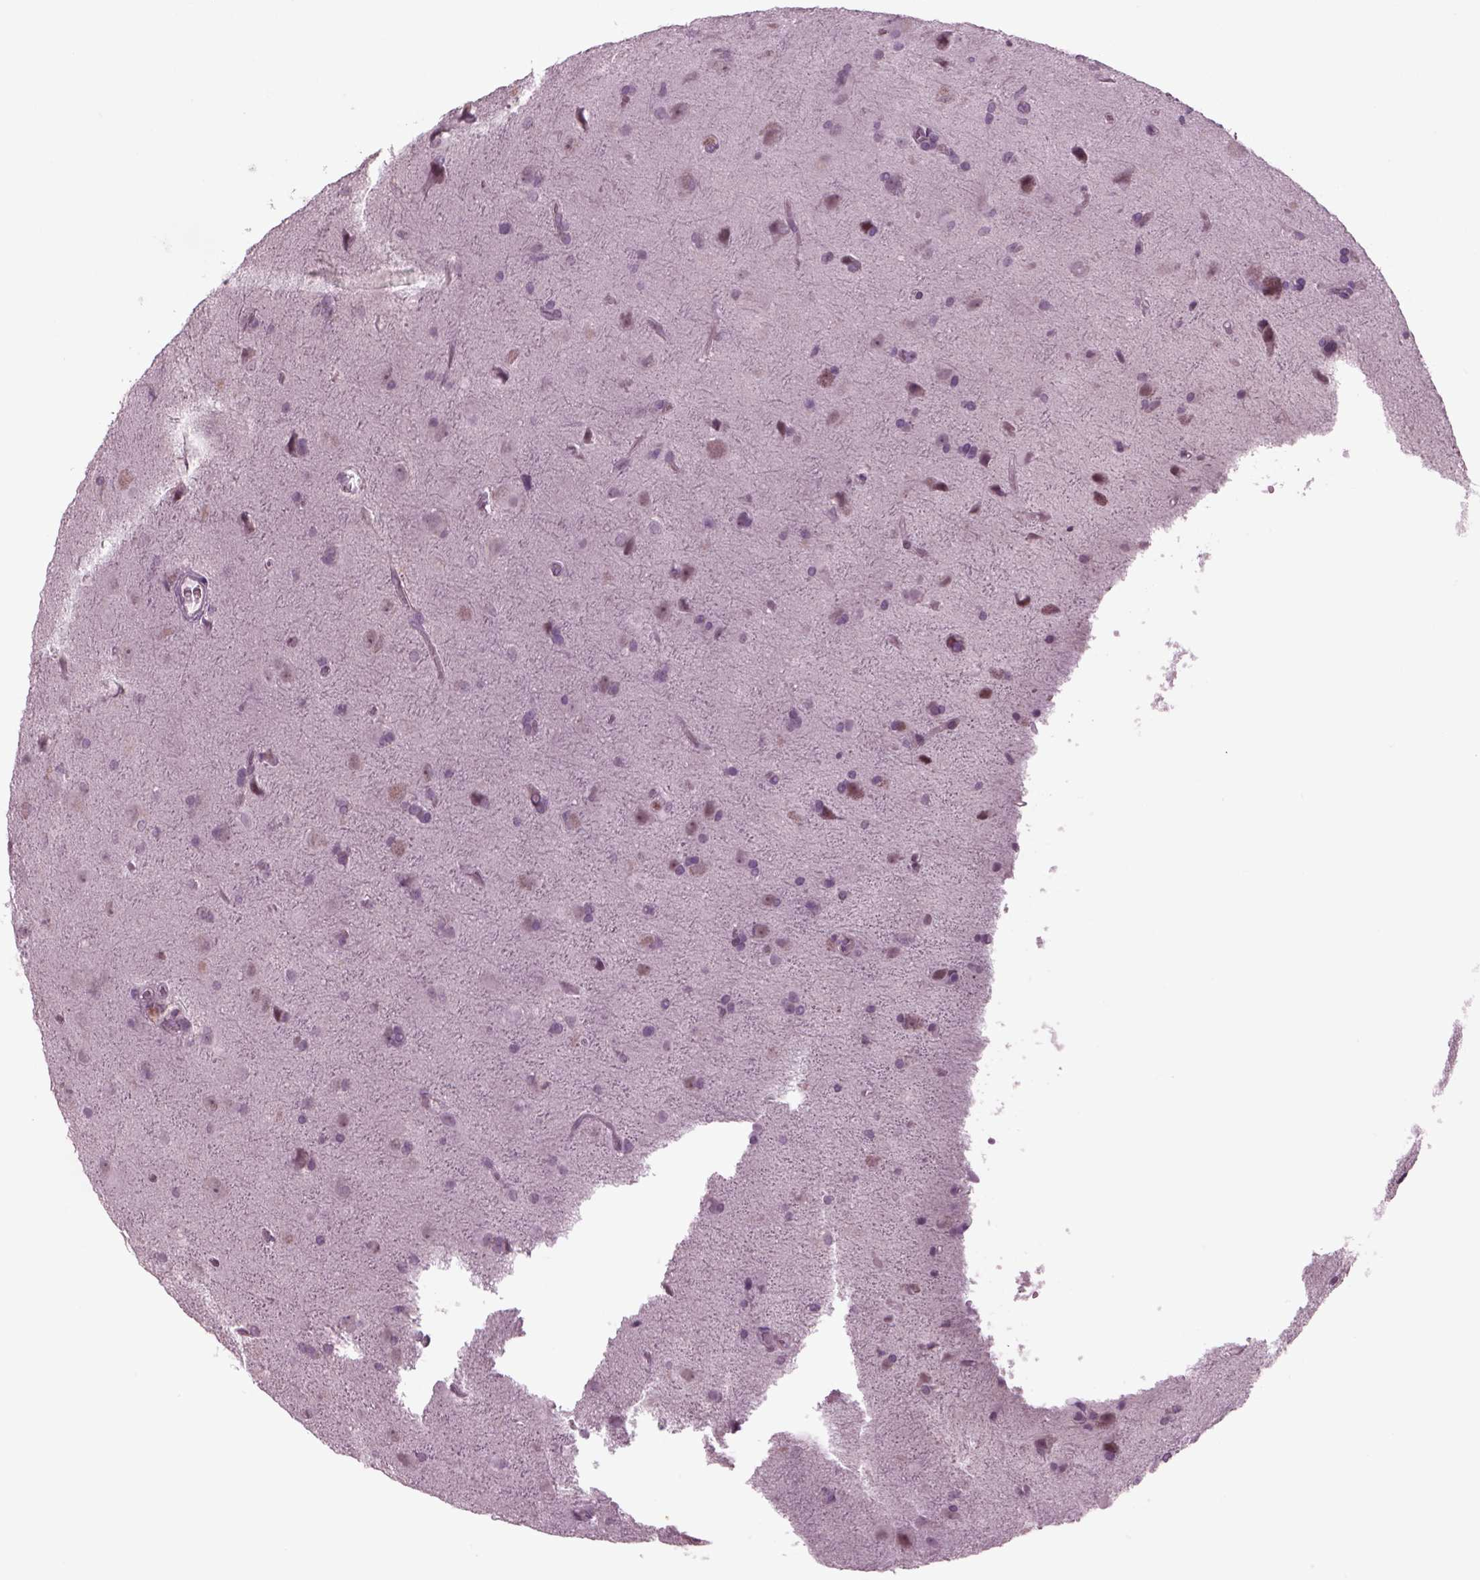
{"staining": {"intensity": "negative", "quantity": "none", "location": "none"}, "tissue": "glioma", "cell_type": "Tumor cells", "image_type": "cancer", "snomed": [{"axis": "morphology", "description": "Glioma, malignant, Low grade"}, {"axis": "topography", "description": "Brain"}], "caption": "Protein analysis of glioma shows no significant staining in tumor cells.", "gene": "ODF3", "patient": {"sex": "male", "age": 58}}